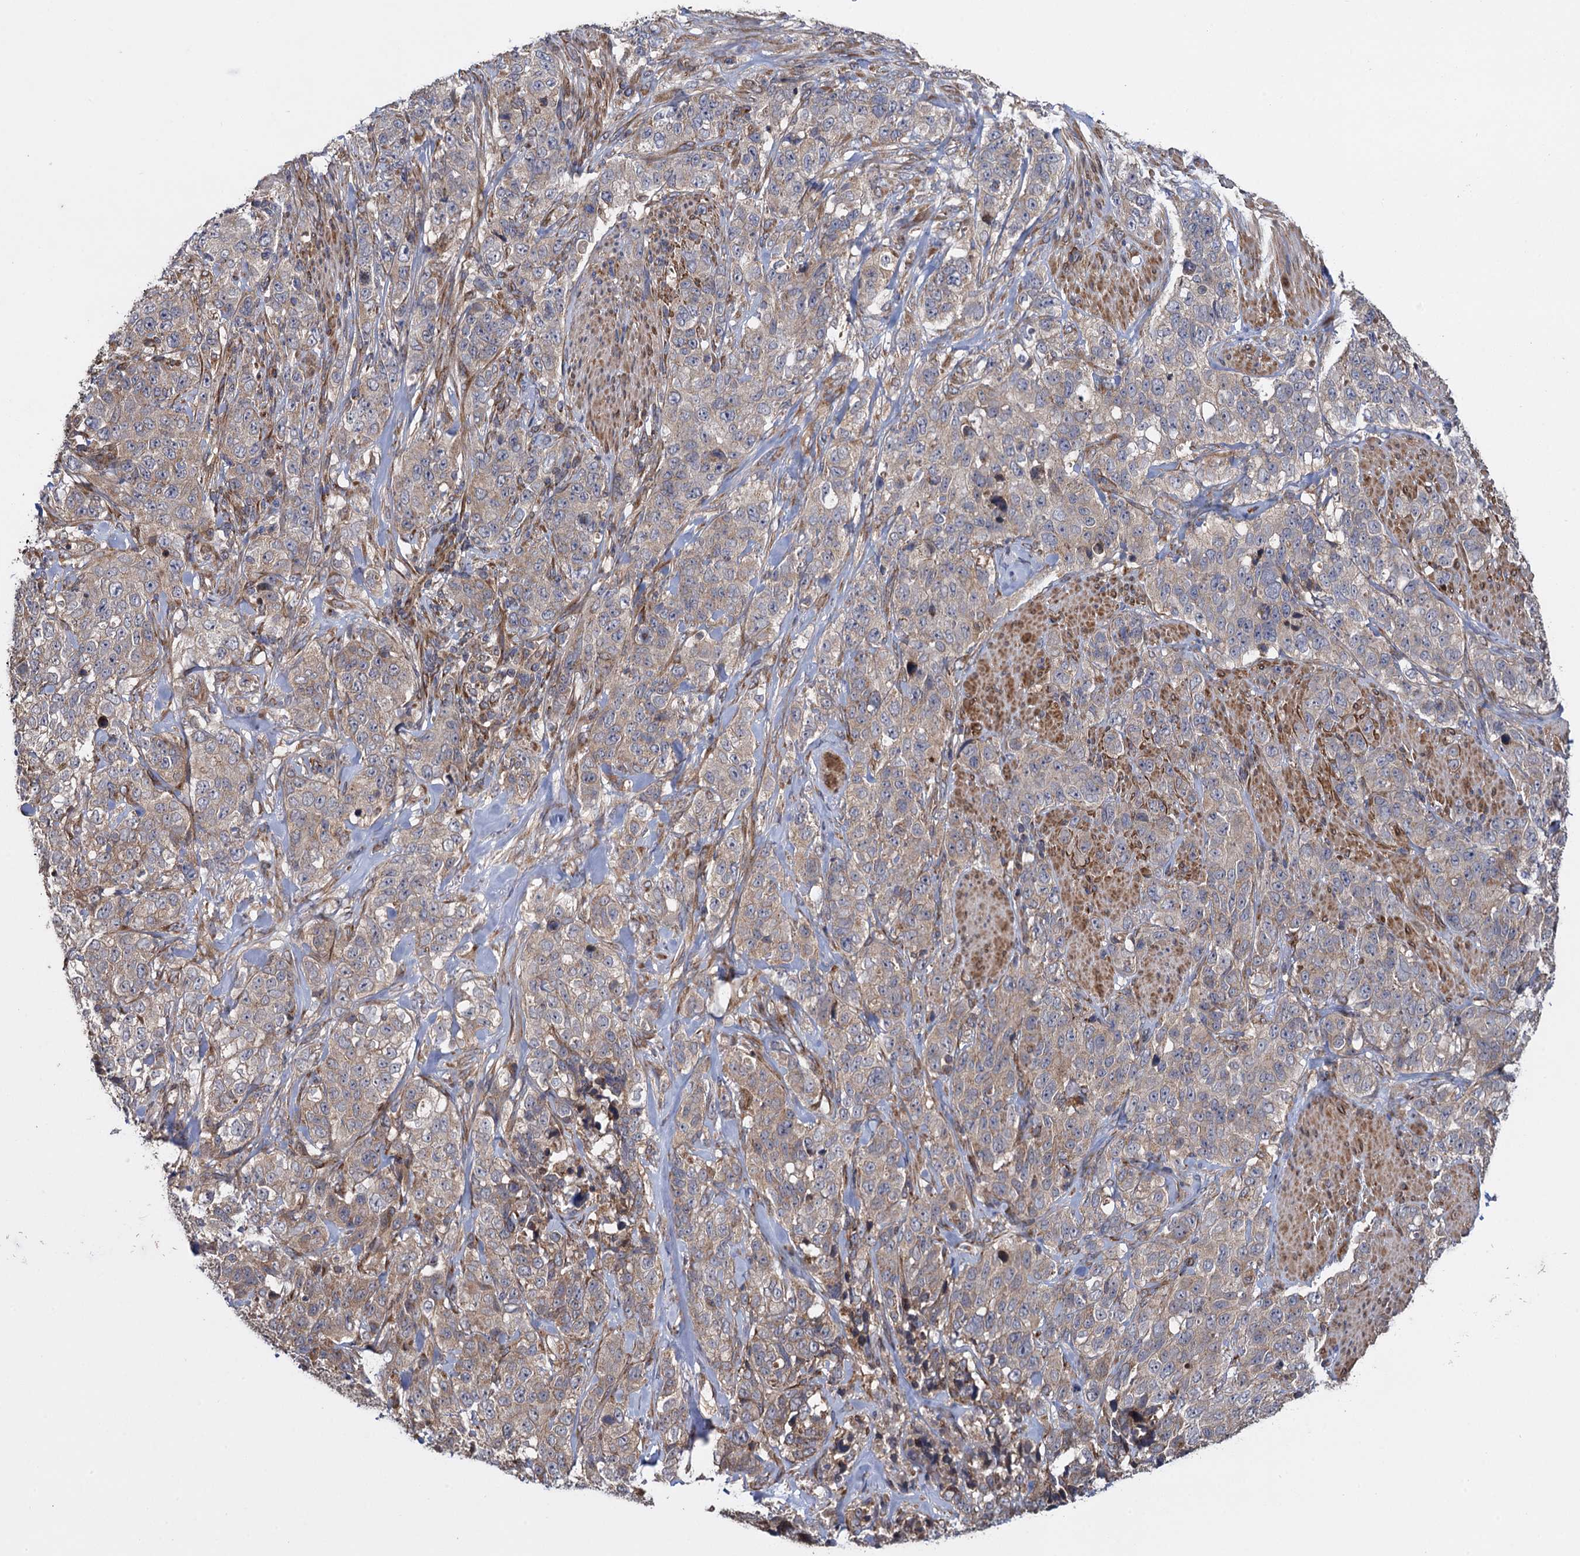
{"staining": {"intensity": "weak", "quantity": "25%-75%", "location": "cytoplasmic/membranous"}, "tissue": "stomach cancer", "cell_type": "Tumor cells", "image_type": "cancer", "snomed": [{"axis": "morphology", "description": "Adenocarcinoma, NOS"}, {"axis": "topography", "description": "Stomach"}], "caption": "IHC of stomach cancer exhibits low levels of weak cytoplasmic/membranous expression in about 25%-75% of tumor cells.", "gene": "HAUS1", "patient": {"sex": "male", "age": 48}}